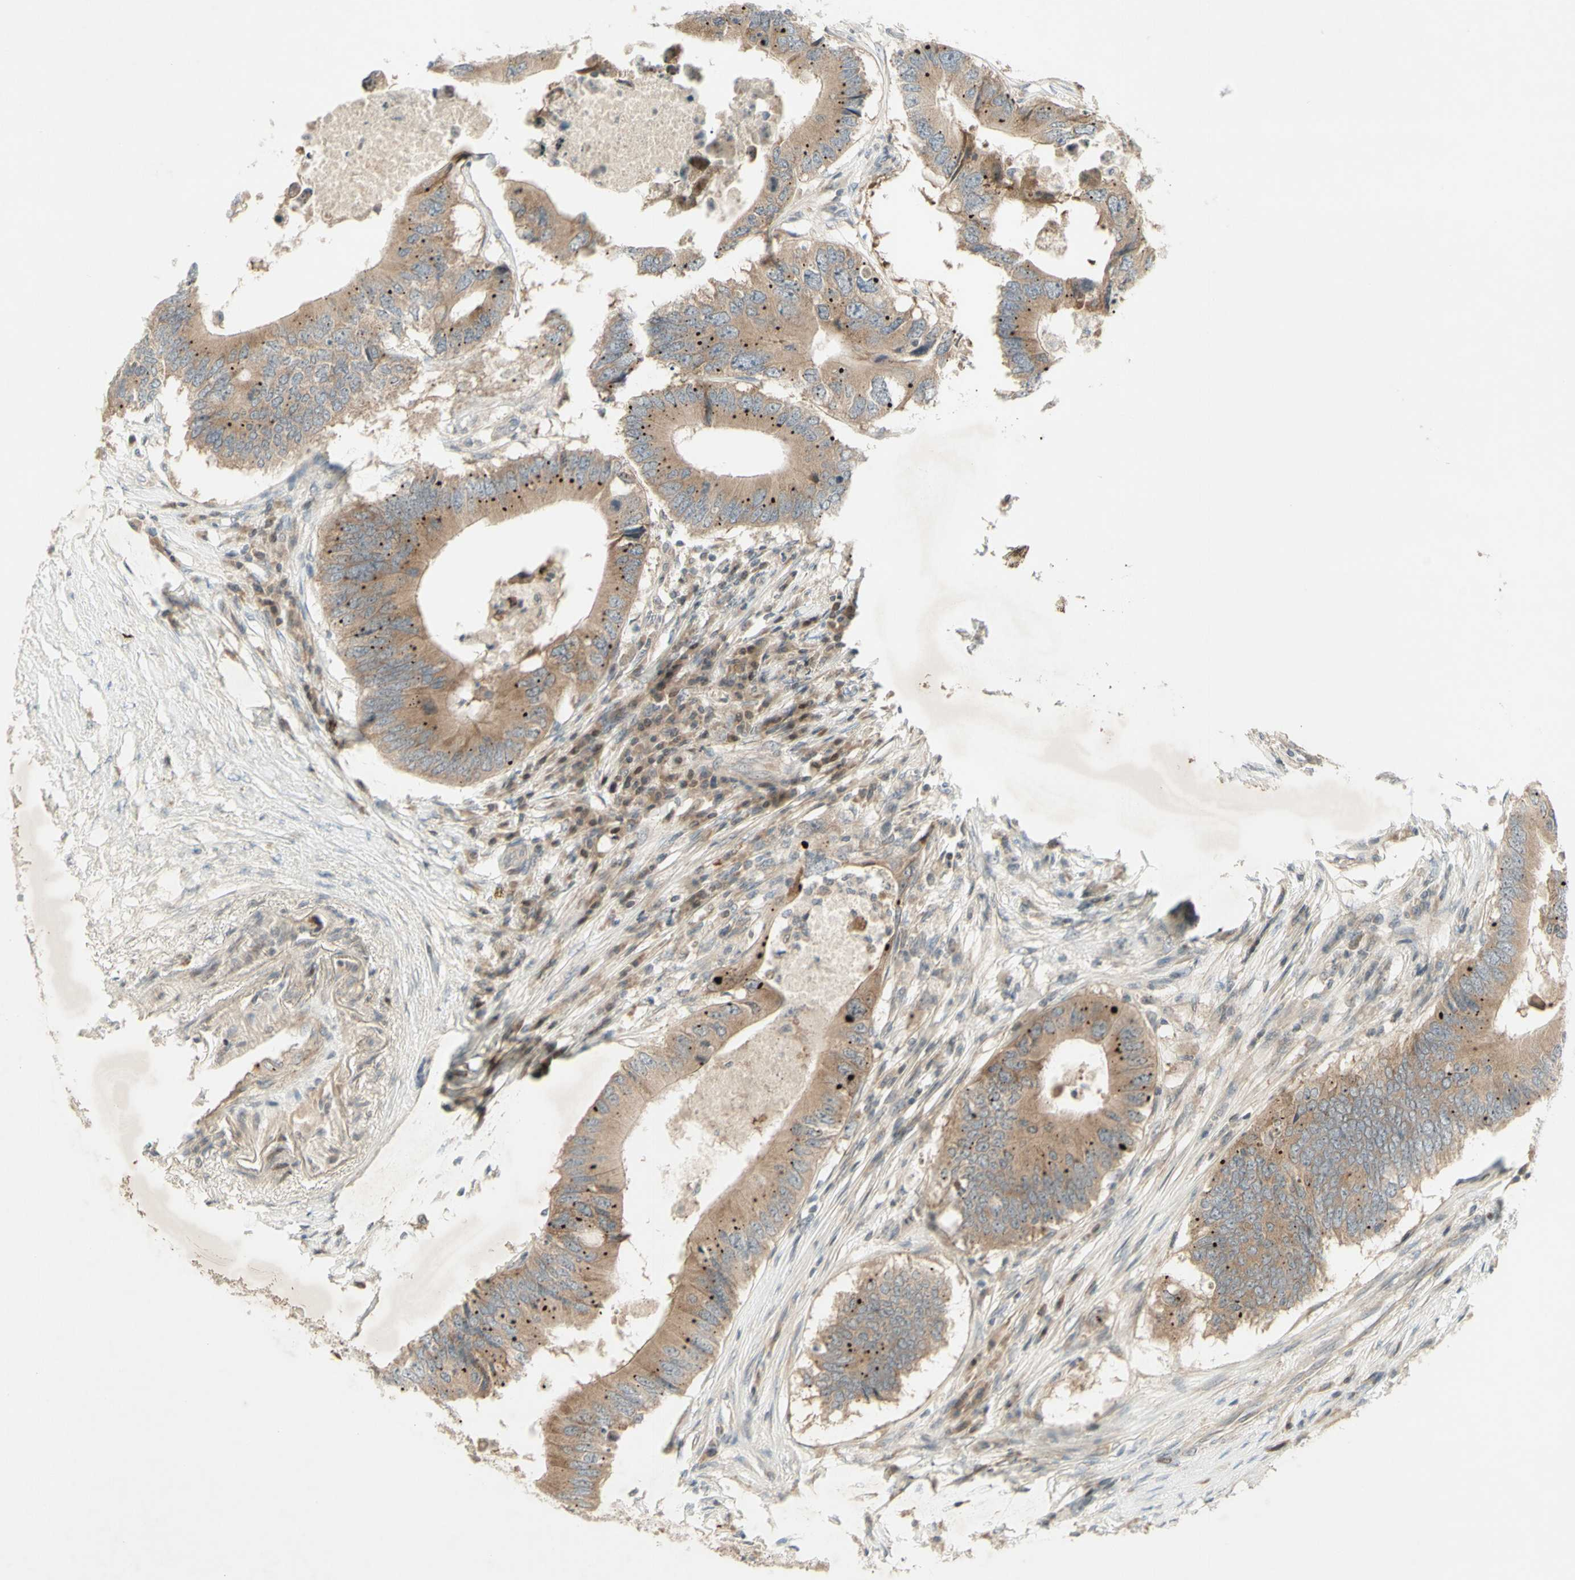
{"staining": {"intensity": "moderate", "quantity": "25%-75%", "location": "cytoplasmic/membranous"}, "tissue": "colorectal cancer", "cell_type": "Tumor cells", "image_type": "cancer", "snomed": [{"axis": "morphology", "description": "Adenocarcinoma, NOS"}, {"axis": "topography", "description": "Colon"}], "caption": "Immunohistochemistry (DAB) staining of colorectal cancer (adenocarcinoma) reveals moderate cytoplasmic/membranous protein expression in approximately 25%-75% of tumor cells. (DAB (3,3'-diaminobenzidine) IHC with brightfield microscopy, high magnification).", "gene": "ETF1", "patient": {"sex": "male", "age": 71}}